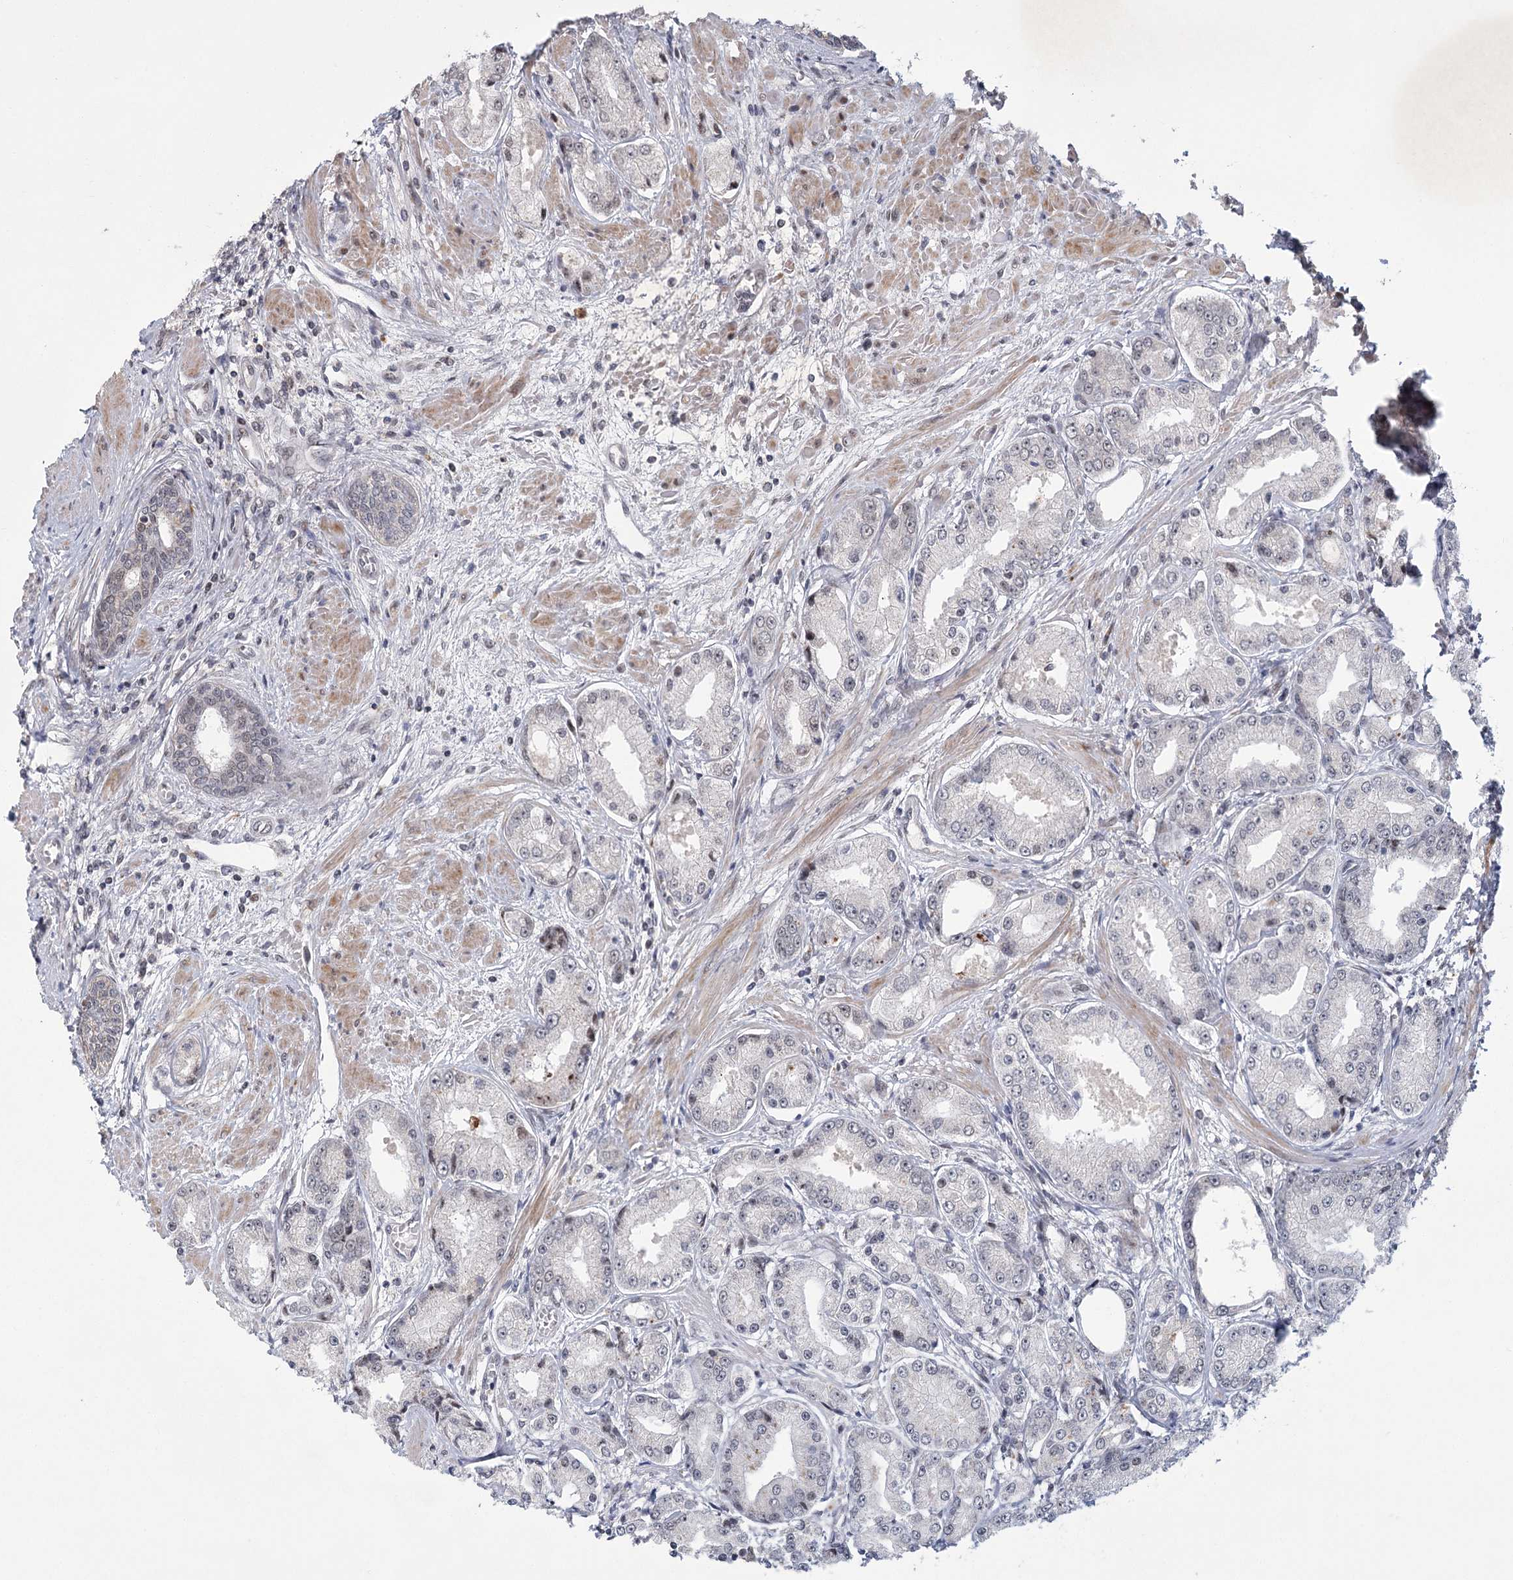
{"staining": {"intensity": "negative", "quantity": "none", "location": "none"}, "tissue": "prostate cancer", "cell_type": "Tumor cells", "image_type": "cancer", "snomed": [{"axis": "morphology", "description": "Adenocarcinoma, High grade"}, {"axis": "topography", "description": "Prostate"}], "caption": "IHC image of neoplastic tissue: prostate cancer (high-grade adenocarcinoma) stained with DAB (3,3'-diaminobenzidine) displays no significant protein staining in tumor cells.", "gene": "CIB4", "patient": {"sex": "male", "age": 59}}